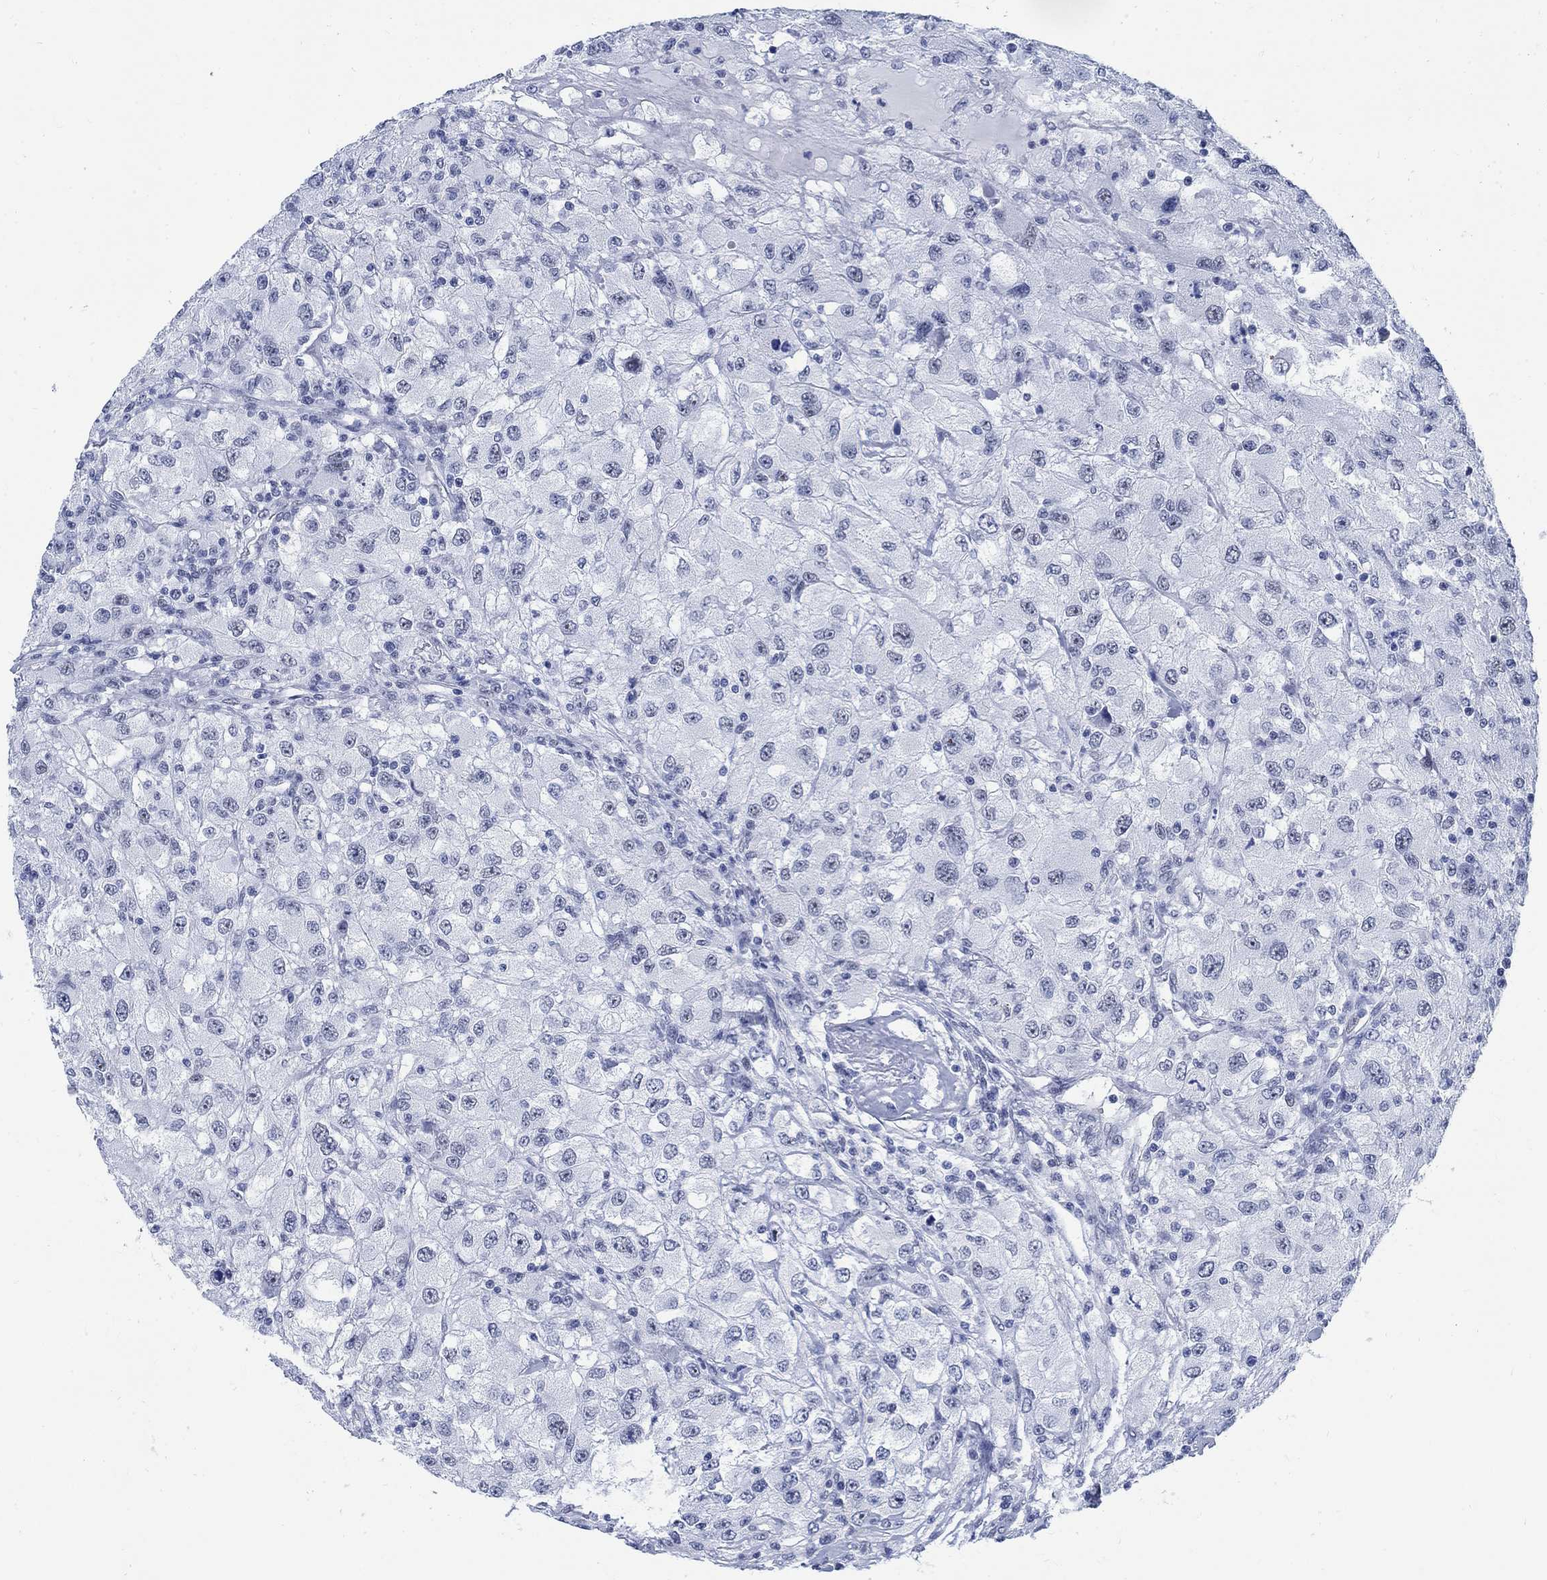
{"staining": {"intensity": "negative", "quantity": "none", "location": "none"}, "tissue": "renal cancer", "cell_type": "Tumor cells", "image_type": "cancer", "snomed": [{"axis": "morphology", "description": "Adenocarcinoma, NOS"}, {"axis": "topography", "description": "Kidney"}], "caption": "Immunohistochemistry photomicrograph of human renal cancer (adenocarcinoma) stained for a protein (brown), which displays no positivity in tumor cells.", "gene": "DLK1", "patient": {"sex": "female", "age": 67}}